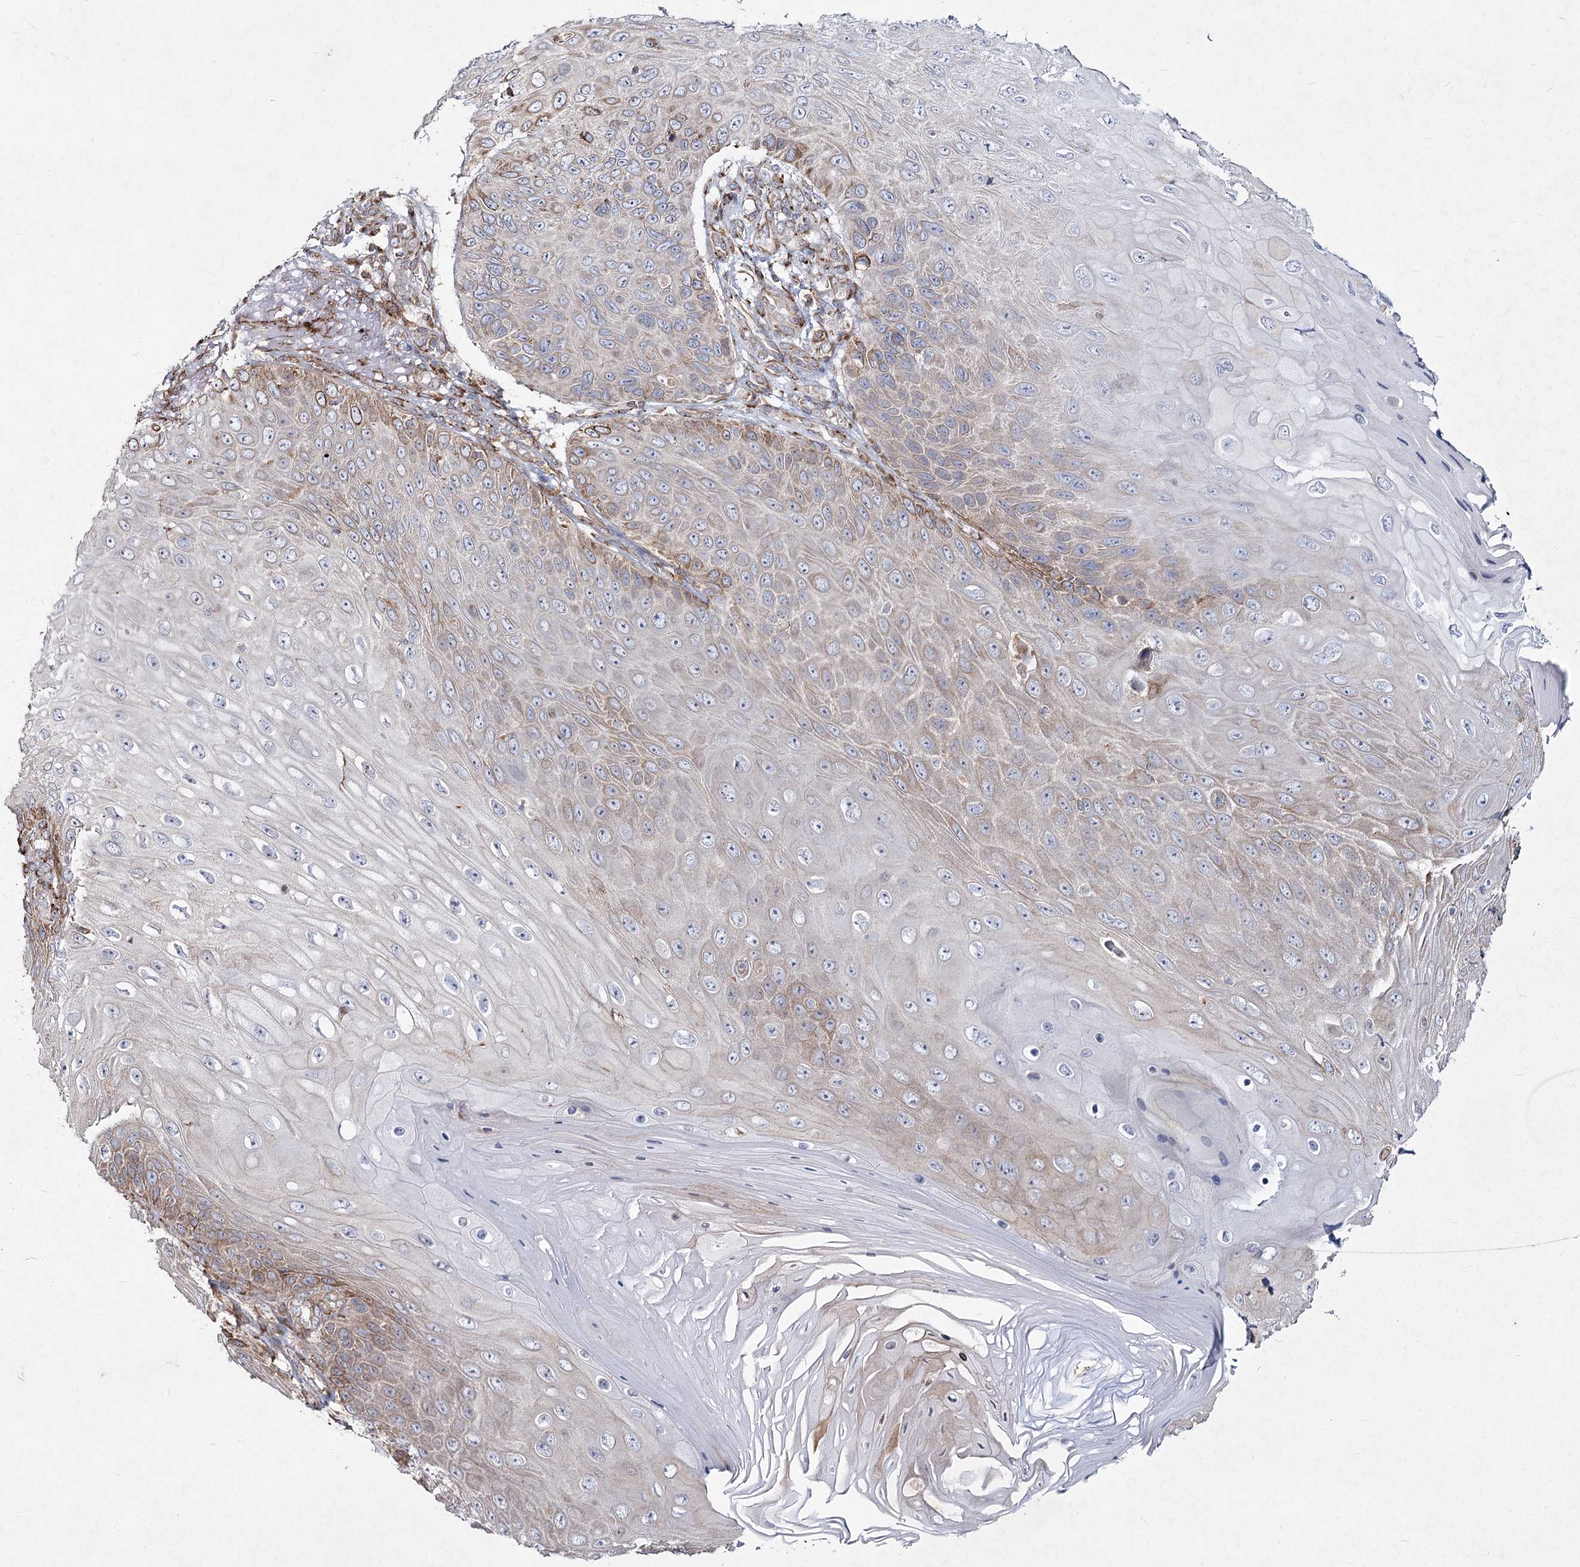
{"staining": {"intensity": "moderate", "quantity": "<25%", "location": "cytoplasmic/membranous"}, "tissue": "skin cancer", "cell_type": "Tumor cells", "image_type": "cancer", "snomed": [{"axis": "morphology", "description": "Squamous cell carcinoma, NOS"}, {"axis": "topography", "description": "Skin"}], "caption": "This is an image of immunohistochemistry (IHC) staining of skin cancer (squamous cell carcinoma), which shows moderate expression in the cytoplasmic/membranous of tumor cells.", "gene": "NHLRC2", "patient": {"sex": "female", "age": 88}}